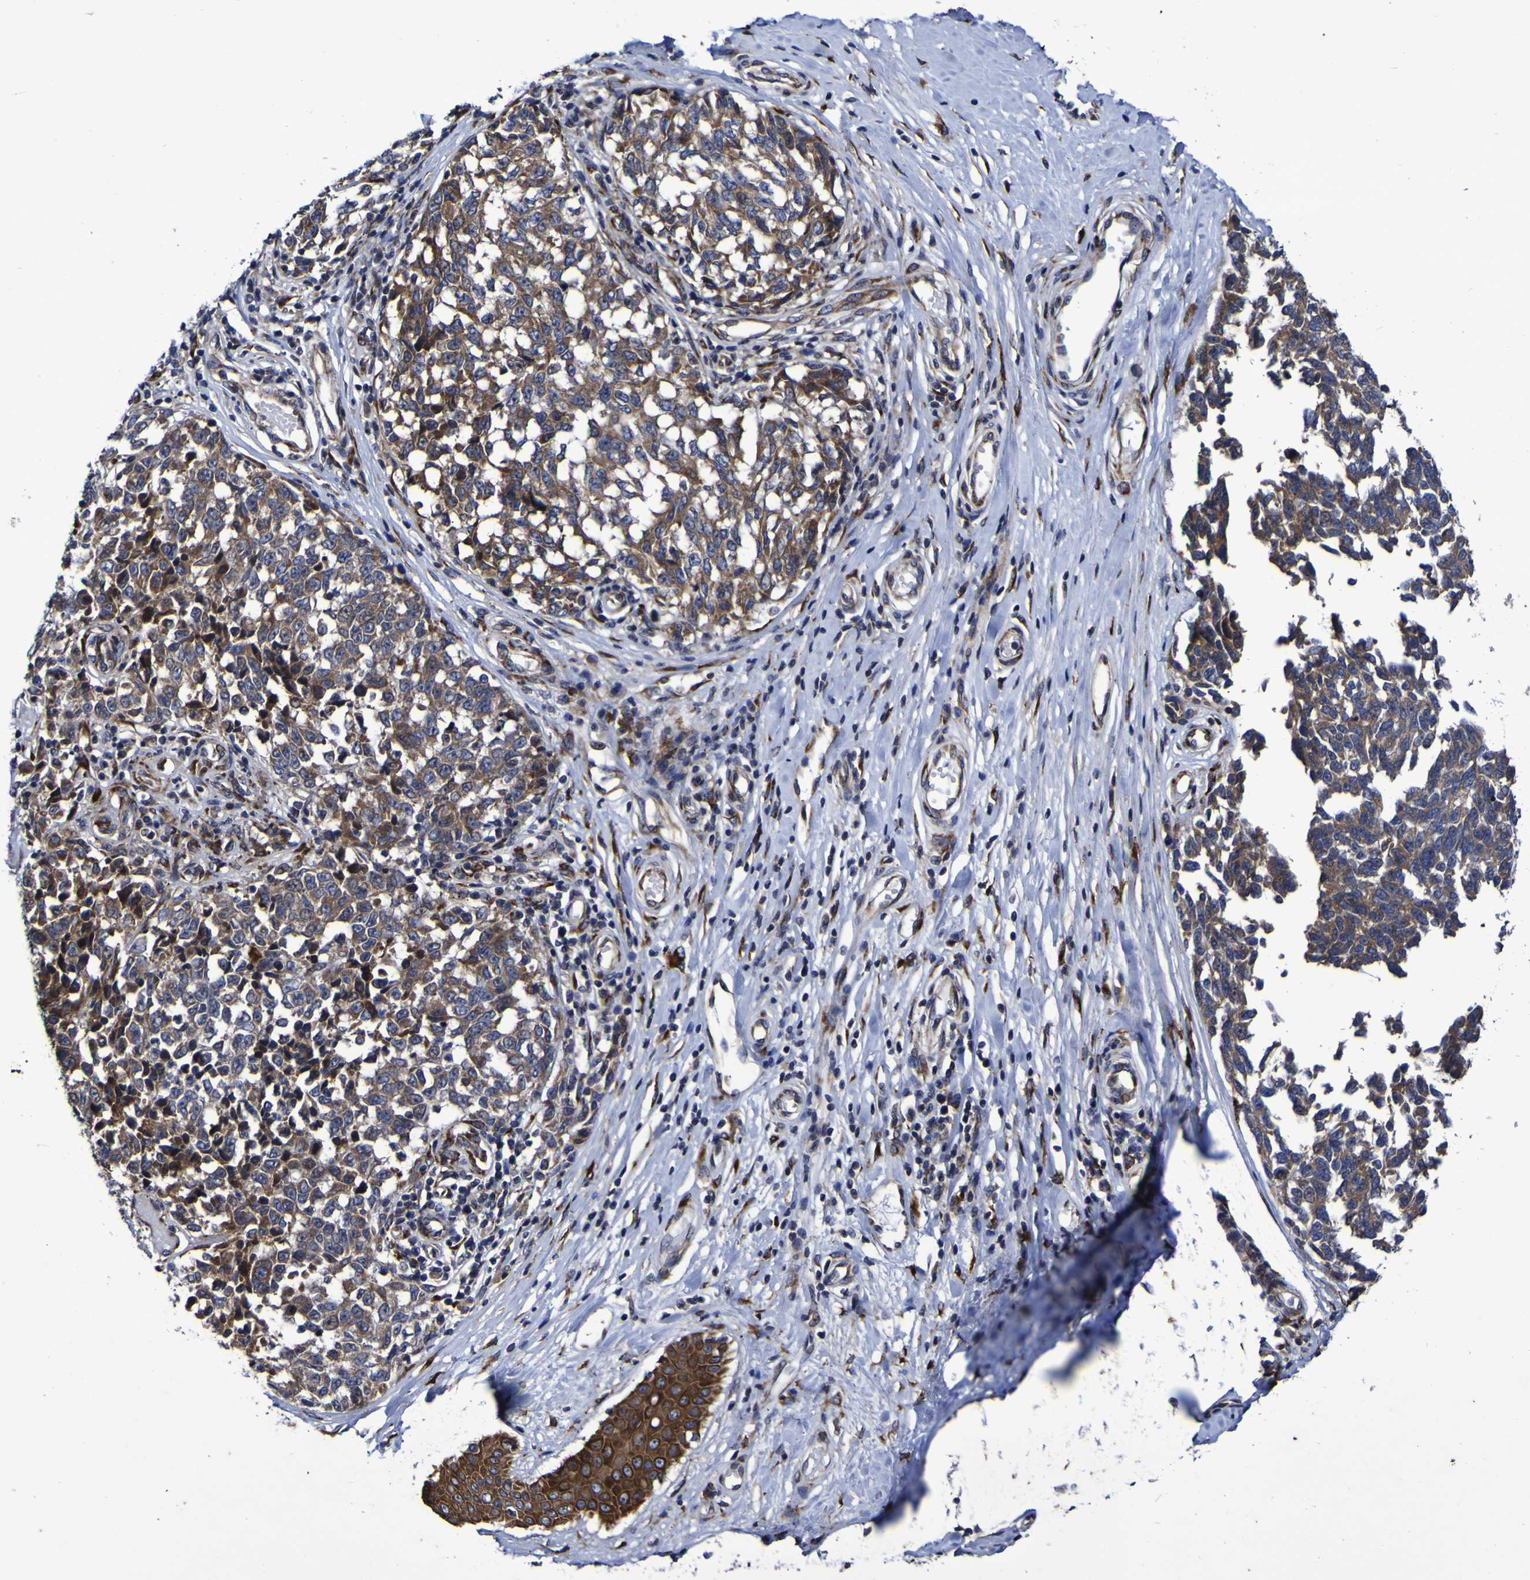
{"staining": {"intensity": "moderate", "quantity": ">75%", "location": "cytoplasmic/membranous"}, "tissue": "melanoma", "cell_type": "Tumor cells", "image_type": "cancer", "snomed": [{"axis": "morphology", "description": "Malignant melanoma, NOS"}, {"axis": "topography", "description": "Skin"}], "caption": "About >75% of tumor cells in human melanoma demonstrate moderate cytoplasmic/membranous protein expression as visualized by brown immunohistochemical staining.", "gene": "P3H1", "patient": {"sex": "female", "age": 64}}